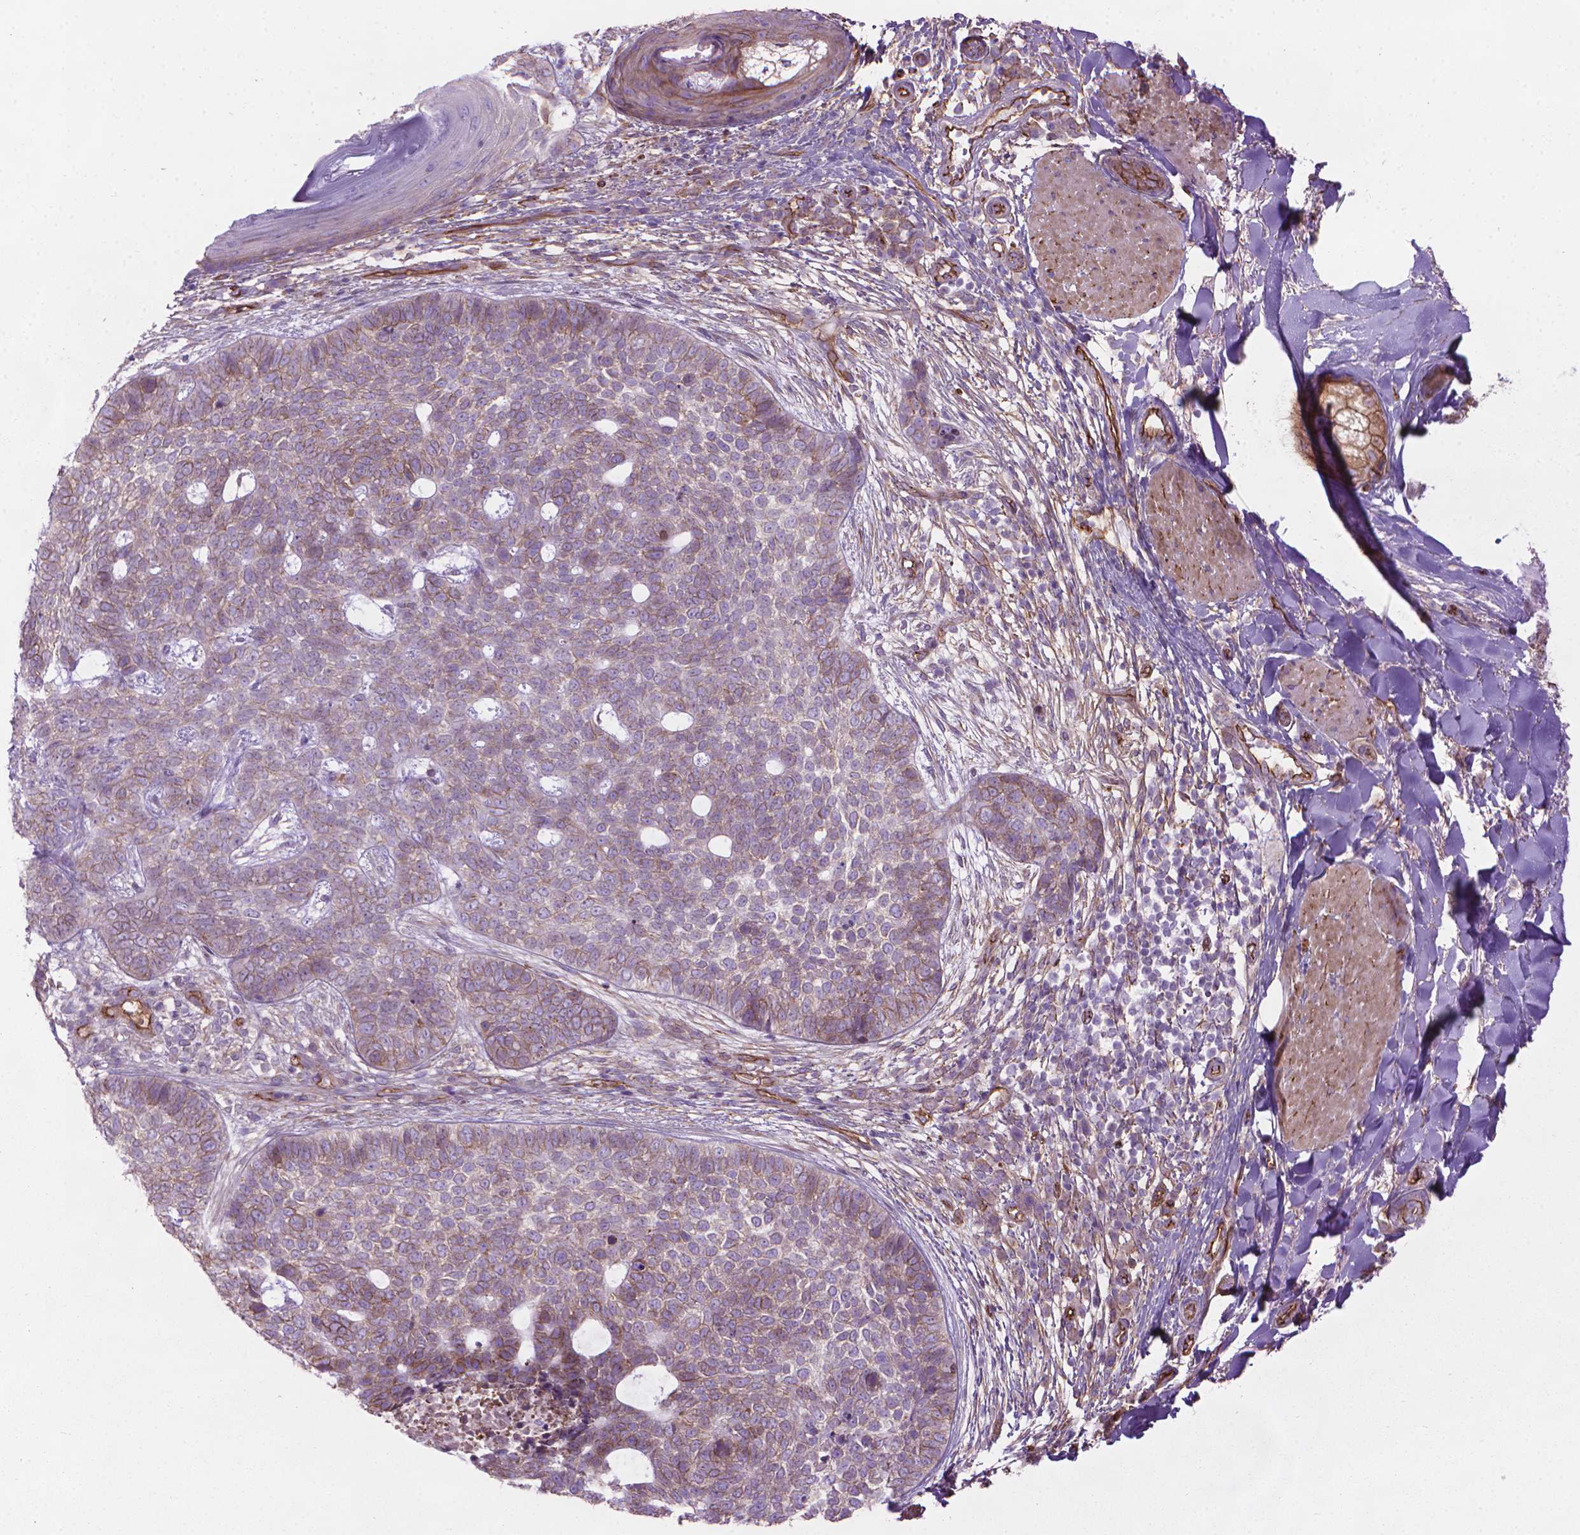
{"staining": {"intensity": "weak", "quantity": "25%-75%", "location": "cytoplasmic/membranous"}, "tissue": "skin cancer", "cell_type": "Tumor cells", "image_type": "cancer", "snomed": [{"axis": "morphology", "description": "Basal cell carcinoma"}, {"axis": "topography", "description": "Skin"}], "caption": "A photomicrograph of human skin cancer stained for a protein exhibits weak cytoplasmic/membranous brown staining in tumor cells.", "gene": "TENT5A", "patient": {"sex": "female", "age": 69}}